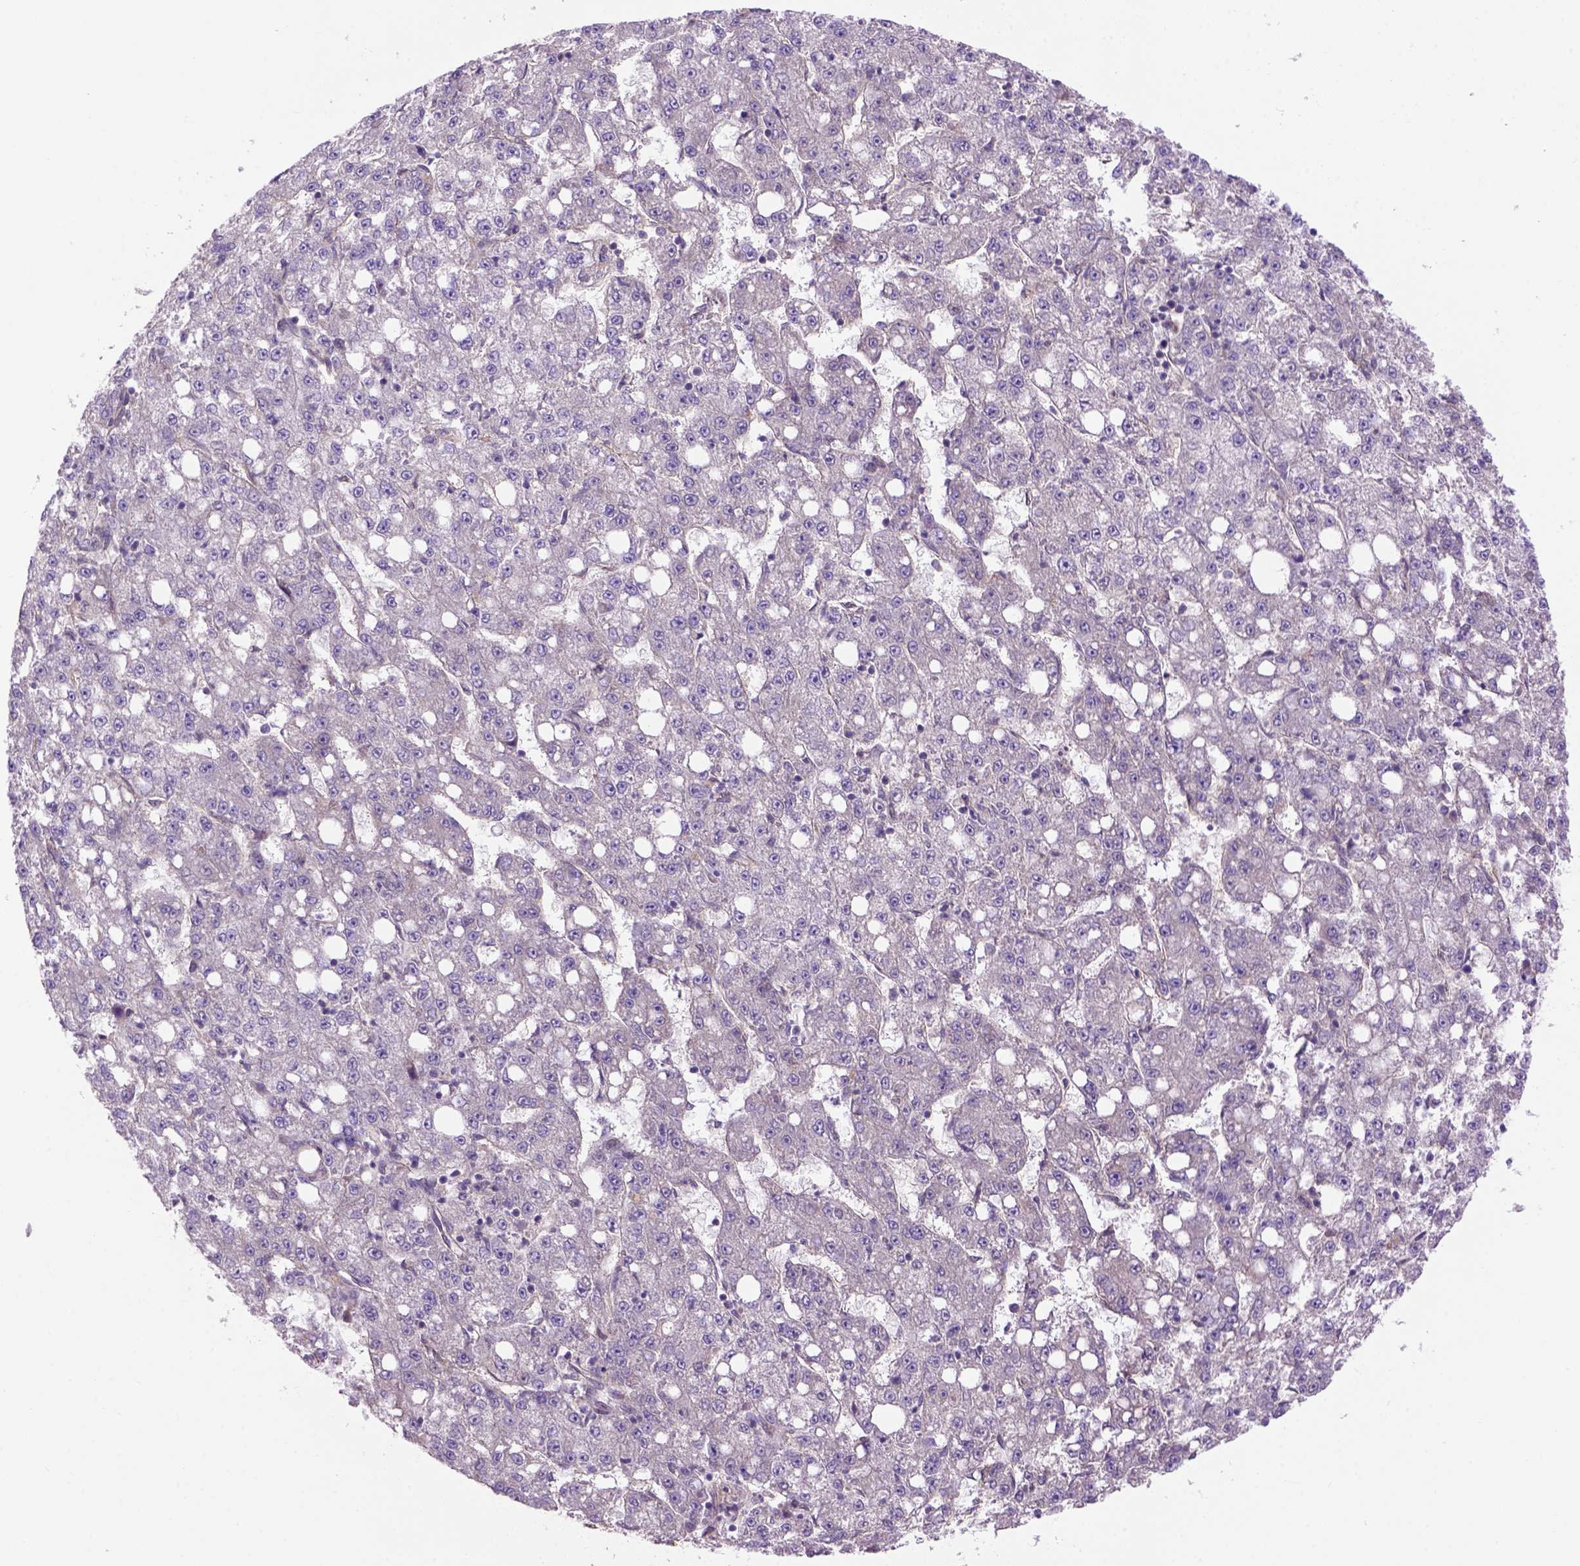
{"staining": {"intensity": "negative", "quantity": "none", "location": "none"}, "tissue": "liver cancer", "cell_type": "Tumor cells", "image_type": "cancer", "snomed": [{"axis": "morphology", "description": "Carcinoma, Hepatocellular, NOS"}, {"axis": "topography", "description": "Liver"}], "caption": "The image demonstrates no significant positivity in tumor cells of liver cancer (hepatocellular carcinoma).", "gene": "CASKIN2", "patient": {"sex": "female", "age": 65}}